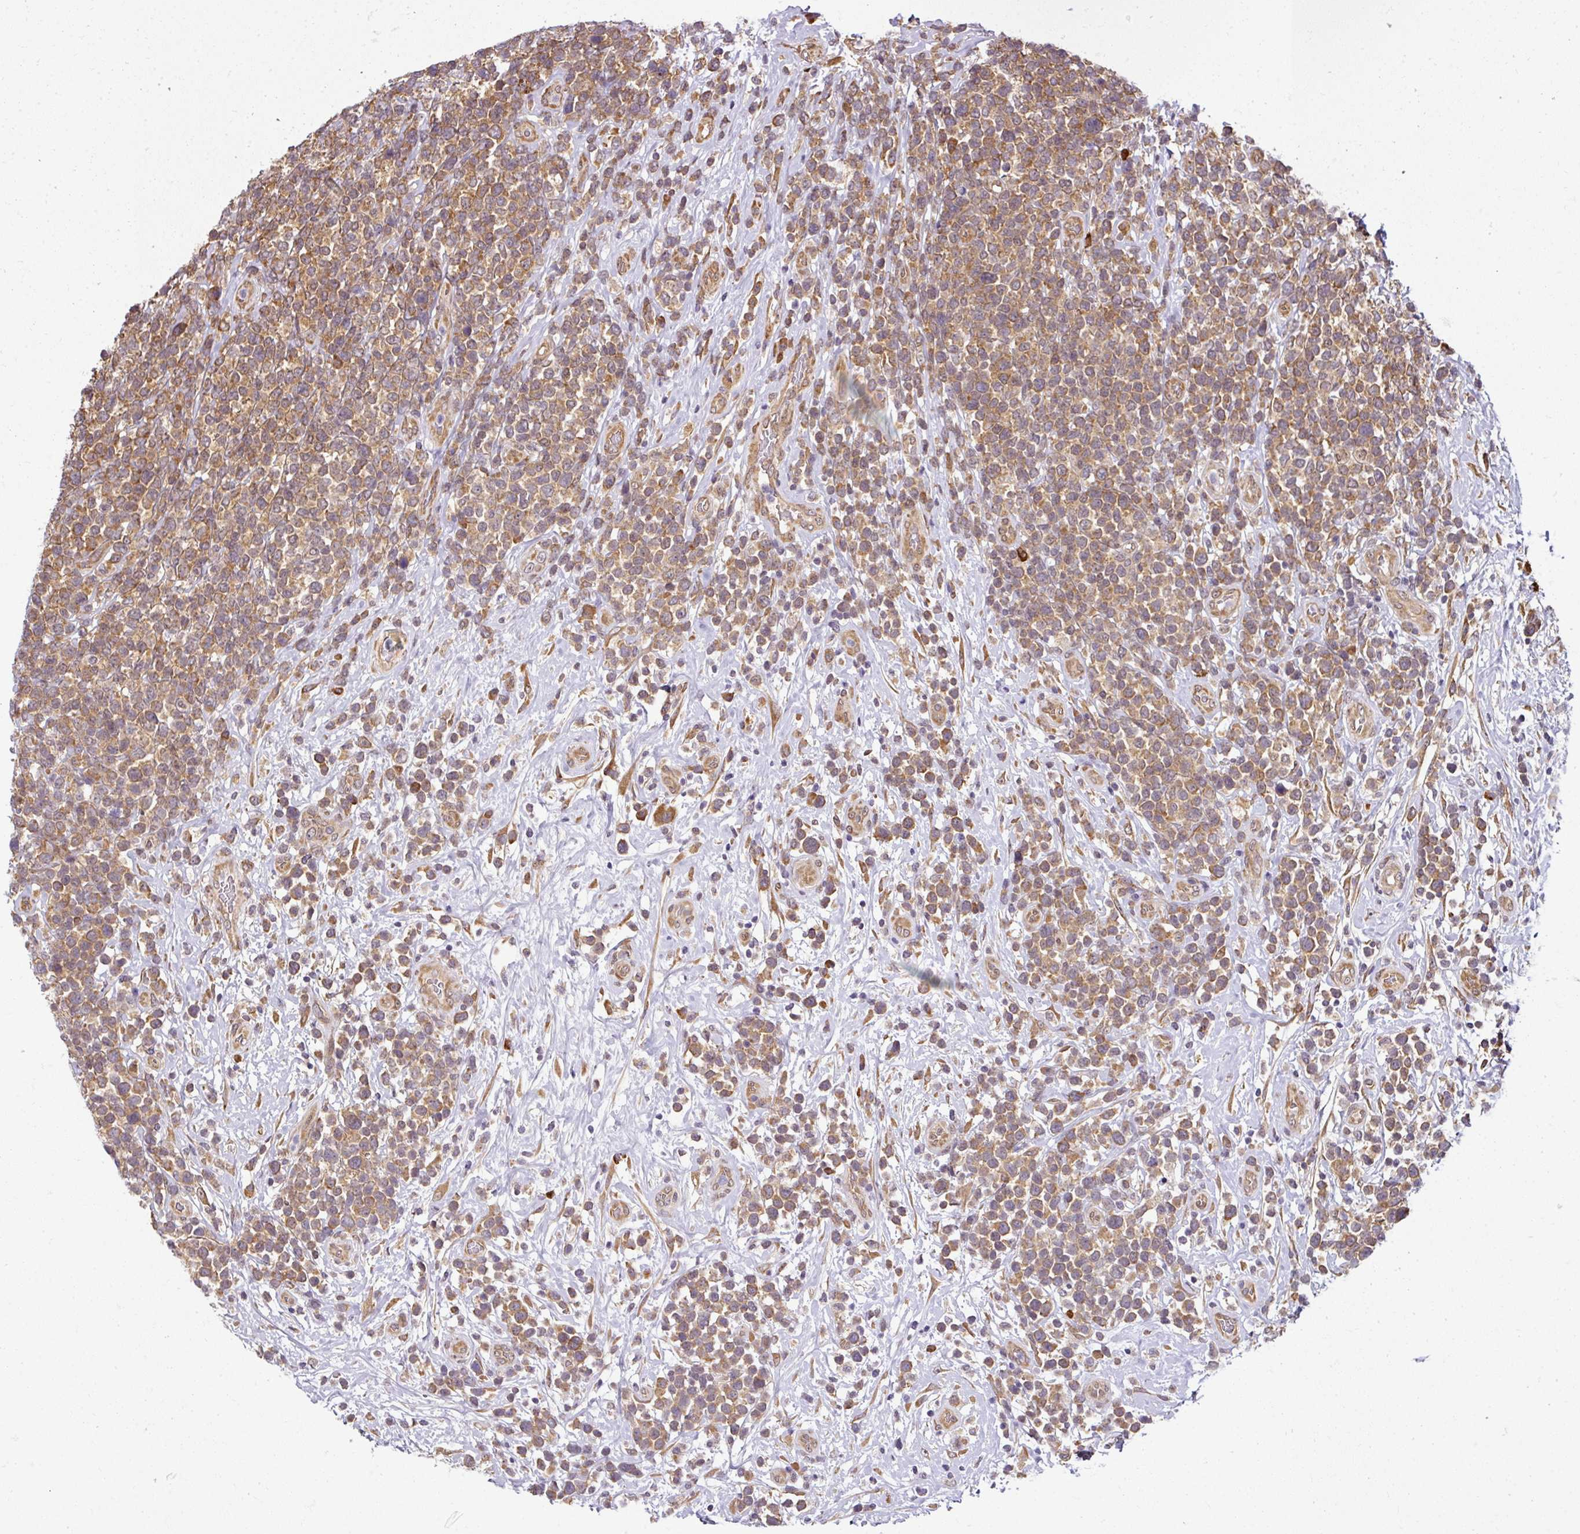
{"staining": {"intensity": "moderate", "quantity": ">75%", "location": "cytoplasmic/membranous"}, "tissue": "lymphoma", "cell_type": "Tumor cells", "image_type": "cancer", "snomed": [{"axis": "morphology", "description": "Malignant lymphoma, non-Hodgkin's type, High grade"}, {"axis": "topography", "description": "Soft tissue"}], "caption": "An immunohistochemistry histopathology image of tumor tissue is shown. Protein staining in brown shows moderate cytoplasmic/membranous positivity in high-grade malignant lymphoma, non-Hodgkin's type within tumor cells.", "gene": "RBM4B", "patient": {"sex": "female", "age": 56}}